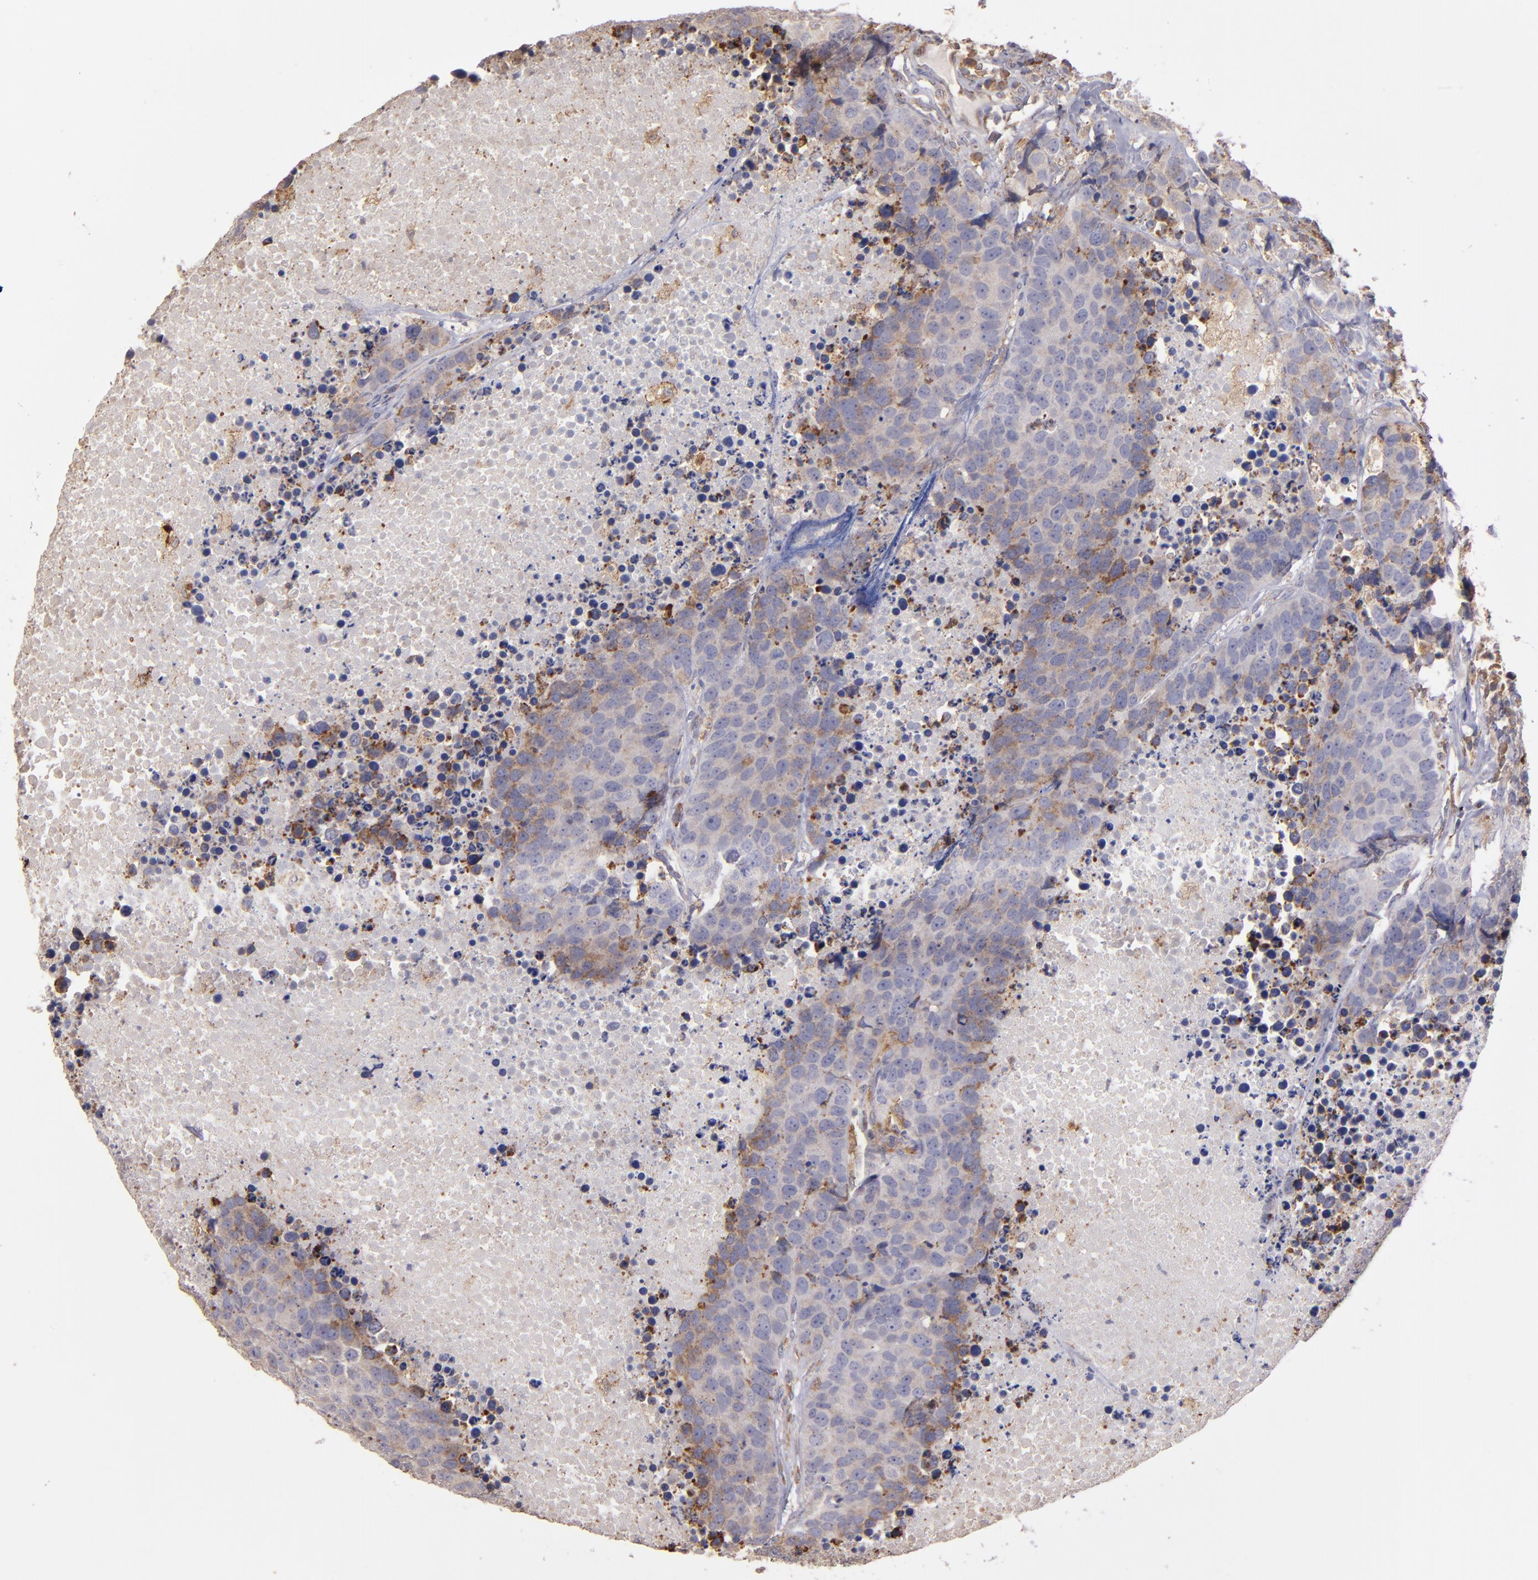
{"staining": {"intensity": "weak", "quantity": ">75%", "location": "cytoplasmic/membranous"}, "tissue": "carcinoid", "cell_type": "Tumor cells", "image_type": "cancer", "snomed": [{"axis": "morphology", "description": "Carcinoid, malignant, NOS"}, {"axis": "topography", "description": "Lung"}], "caption": "Immunohistochemical staining of carcinoid displays weak cytoplasmic/membranous protein staining in approximately >75% of tumor cells. The protein of interest is stained brown, and the nuclei are stained in blue (DAB (3,3'-diaminobenzidine) IHC with brightfield microscopy, high magnification).", "gene": "IFIH1", "patient": {"sex": "male", "age": 60}}